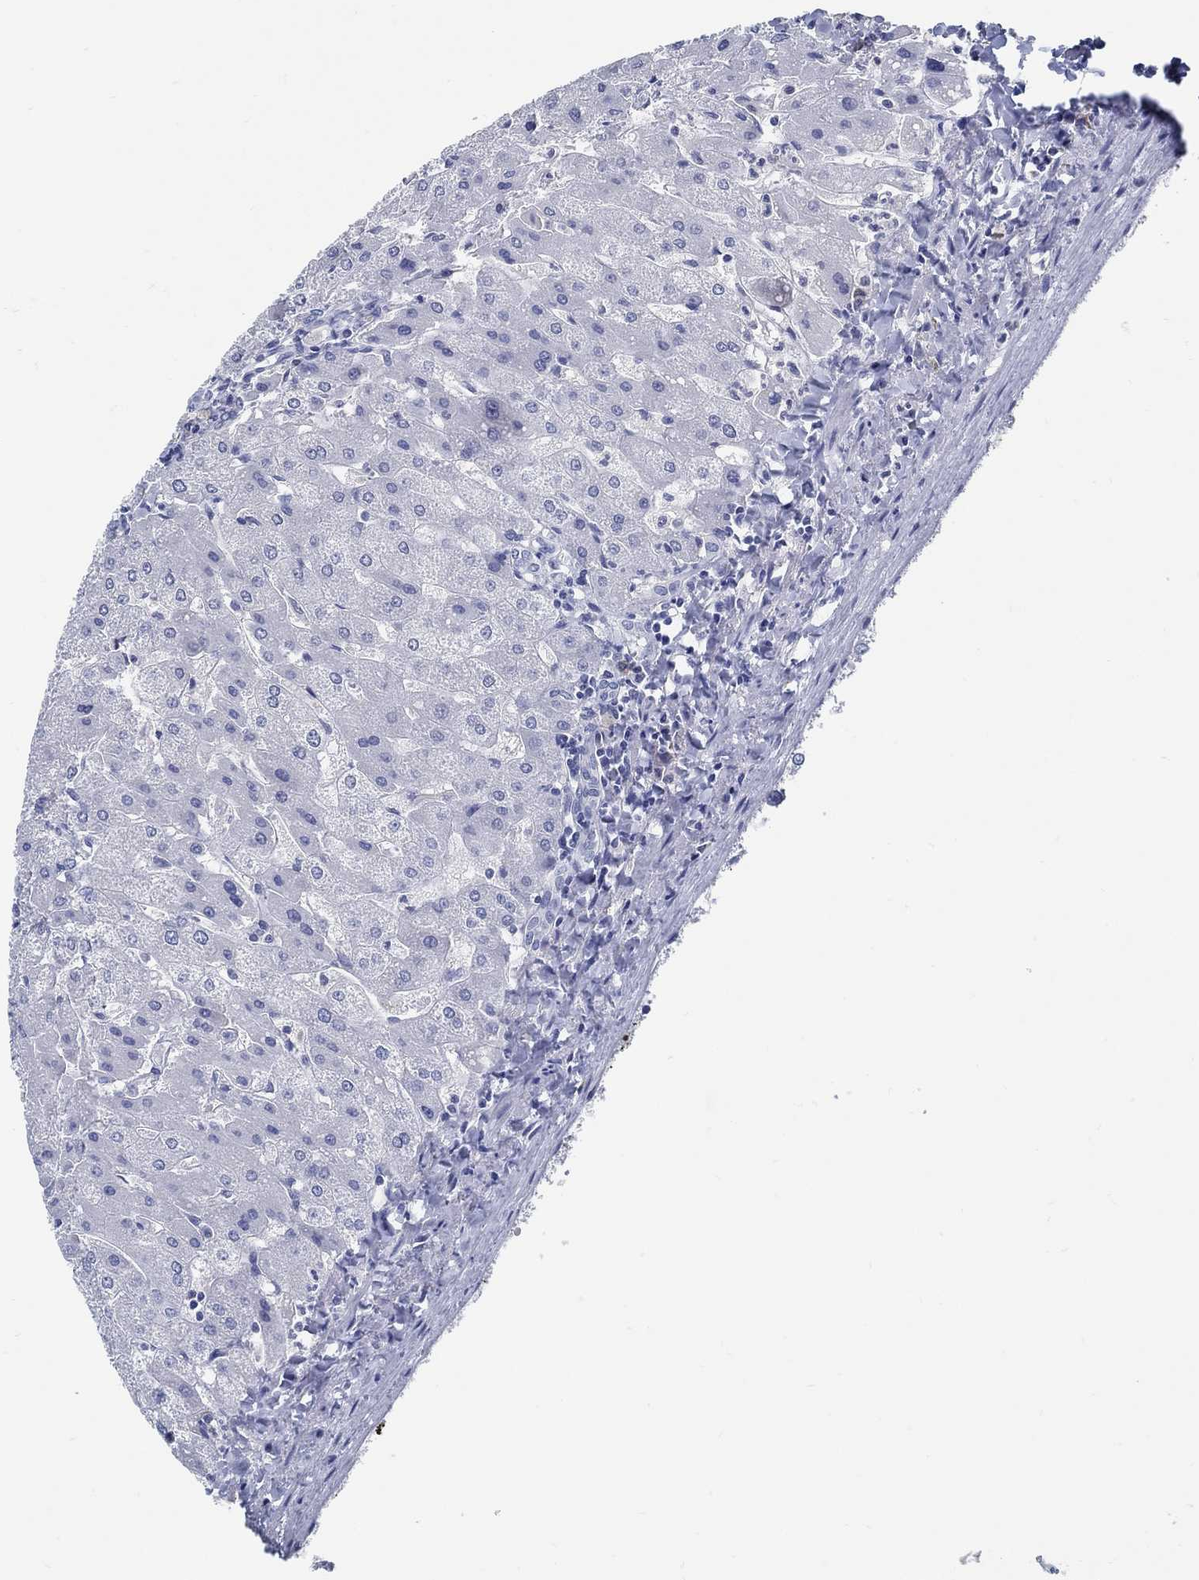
{"staining": {"intensity": "negative", "quantity": "none", "location": "none"}, "tissue": "liver", "cell_type": "Cholangiocytes", "image_type": "normal", "snomed": [{"axis": "morphology", "description": "Normal tissue, NOS"}, {"axis": "topography", "description": "Liver"}], "caption": "Immunohistochemistry (IHC) of normal human liver displays no positivity in cholangiocytes. The staining is performed using DAB brown chromogen with nuclei counter-stained in using hematoxylin.", "gene": "PCDH11X", "patient": {"sex": "male", "age": 67}}